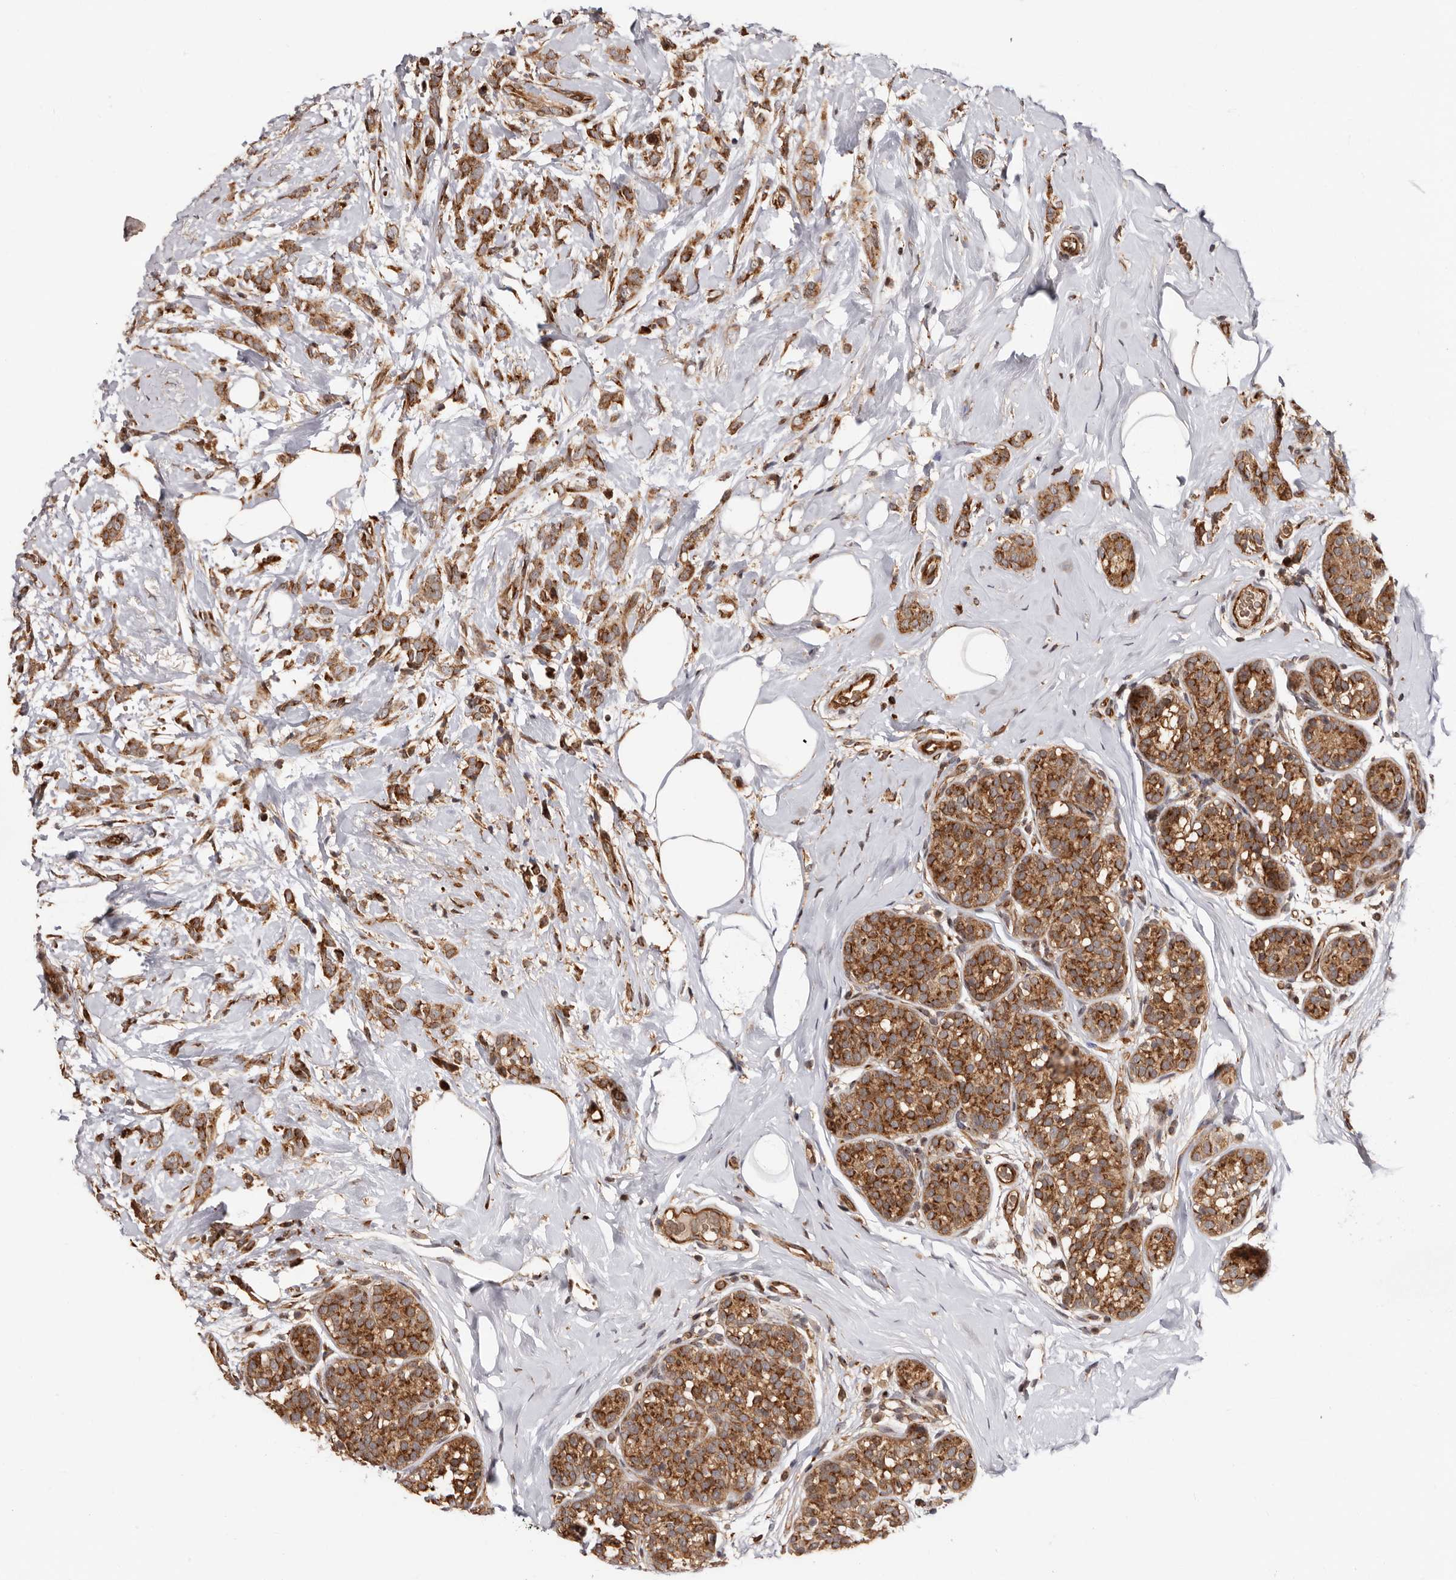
{"staining": {"intensity": "strong", "quantity": ">75%", "location": "cytoplasmic/membranous"}, "tissue": "breast cancer", "cell_type": "Tumor cells", "image_type": "cancer", "snomed": [{"axis": "morphology", "description": "Lobular carcinoma, in situ"}, {"axis": "morphology", "description": "Lobular carcinoma"}, {"axis": "topography", "description": "Breast"}], "caption": "Immunohistochemistry (IHC) of human breast cancer reveals high levels of strong cytoplasmic/membranous expression in approximately >75% of tumor cells. (DAB (3,3'-diaminobenzidine) IHC, brown staining for protein, blue staining for nuclei).", "gene": "GPR27", "patient": {"sex": "female", "age": 41}}